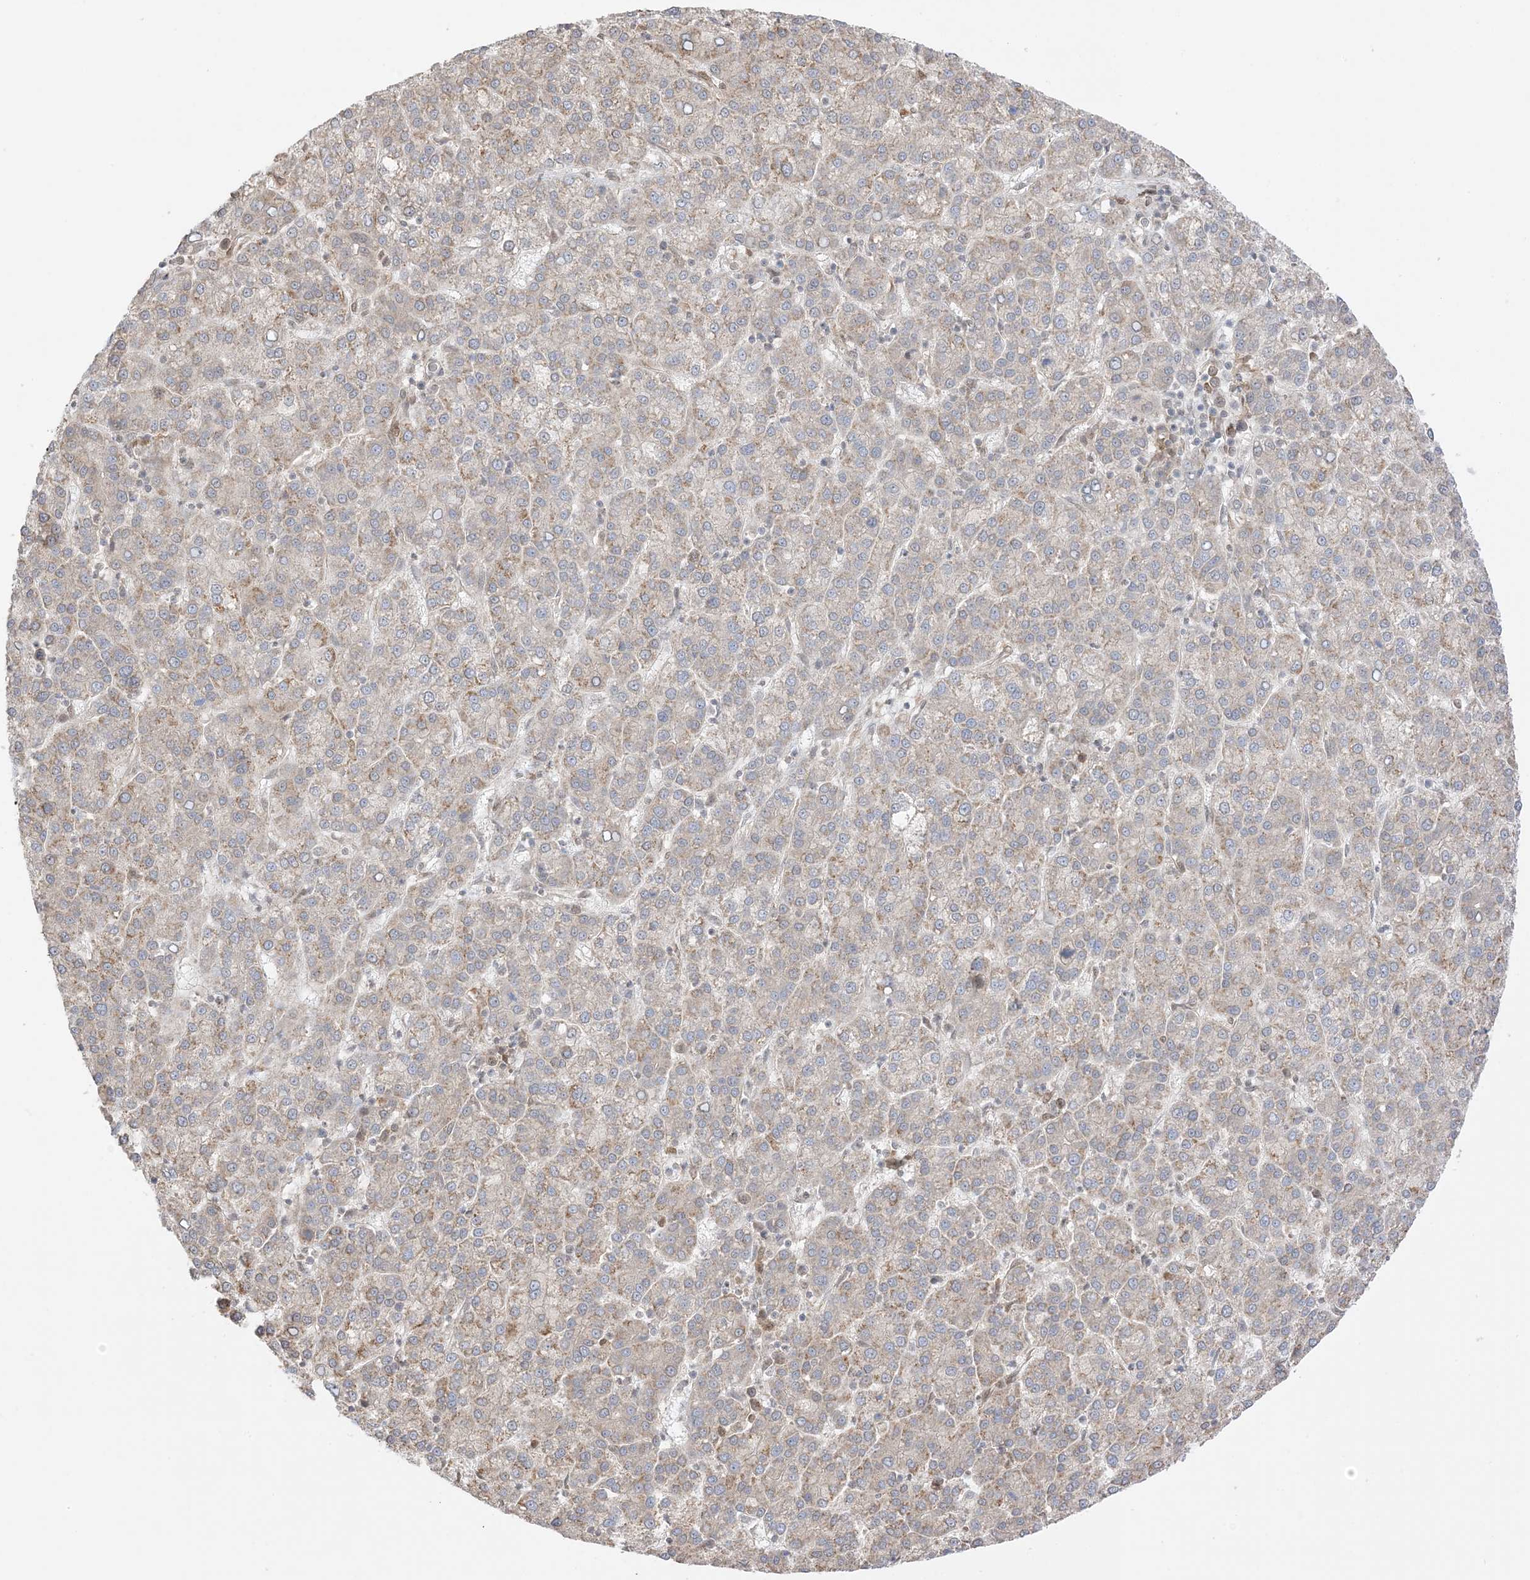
{"staining": {"intensity": "moderate", "quantity": ">75%", "location": "cytoplasmic/membranous"}, "tissue": "liver cancer", "cell_type": "Tumor cells", "image_type": "cancer", "snomed": [{"axis": "morphology", "description": "Carcinoma, Hepatocellular, NOS"}, {"axis": "topography", "description": "Liver"}], "caption": "Immunohistochemical staining of human liver hepatocellular carcinoma reveals moderate cytoplasmic/membranous protein expression in approximately >75% of tumor cells.", "gene": "UBE2E2", "patient": {"sex": "female", "age": 58}}